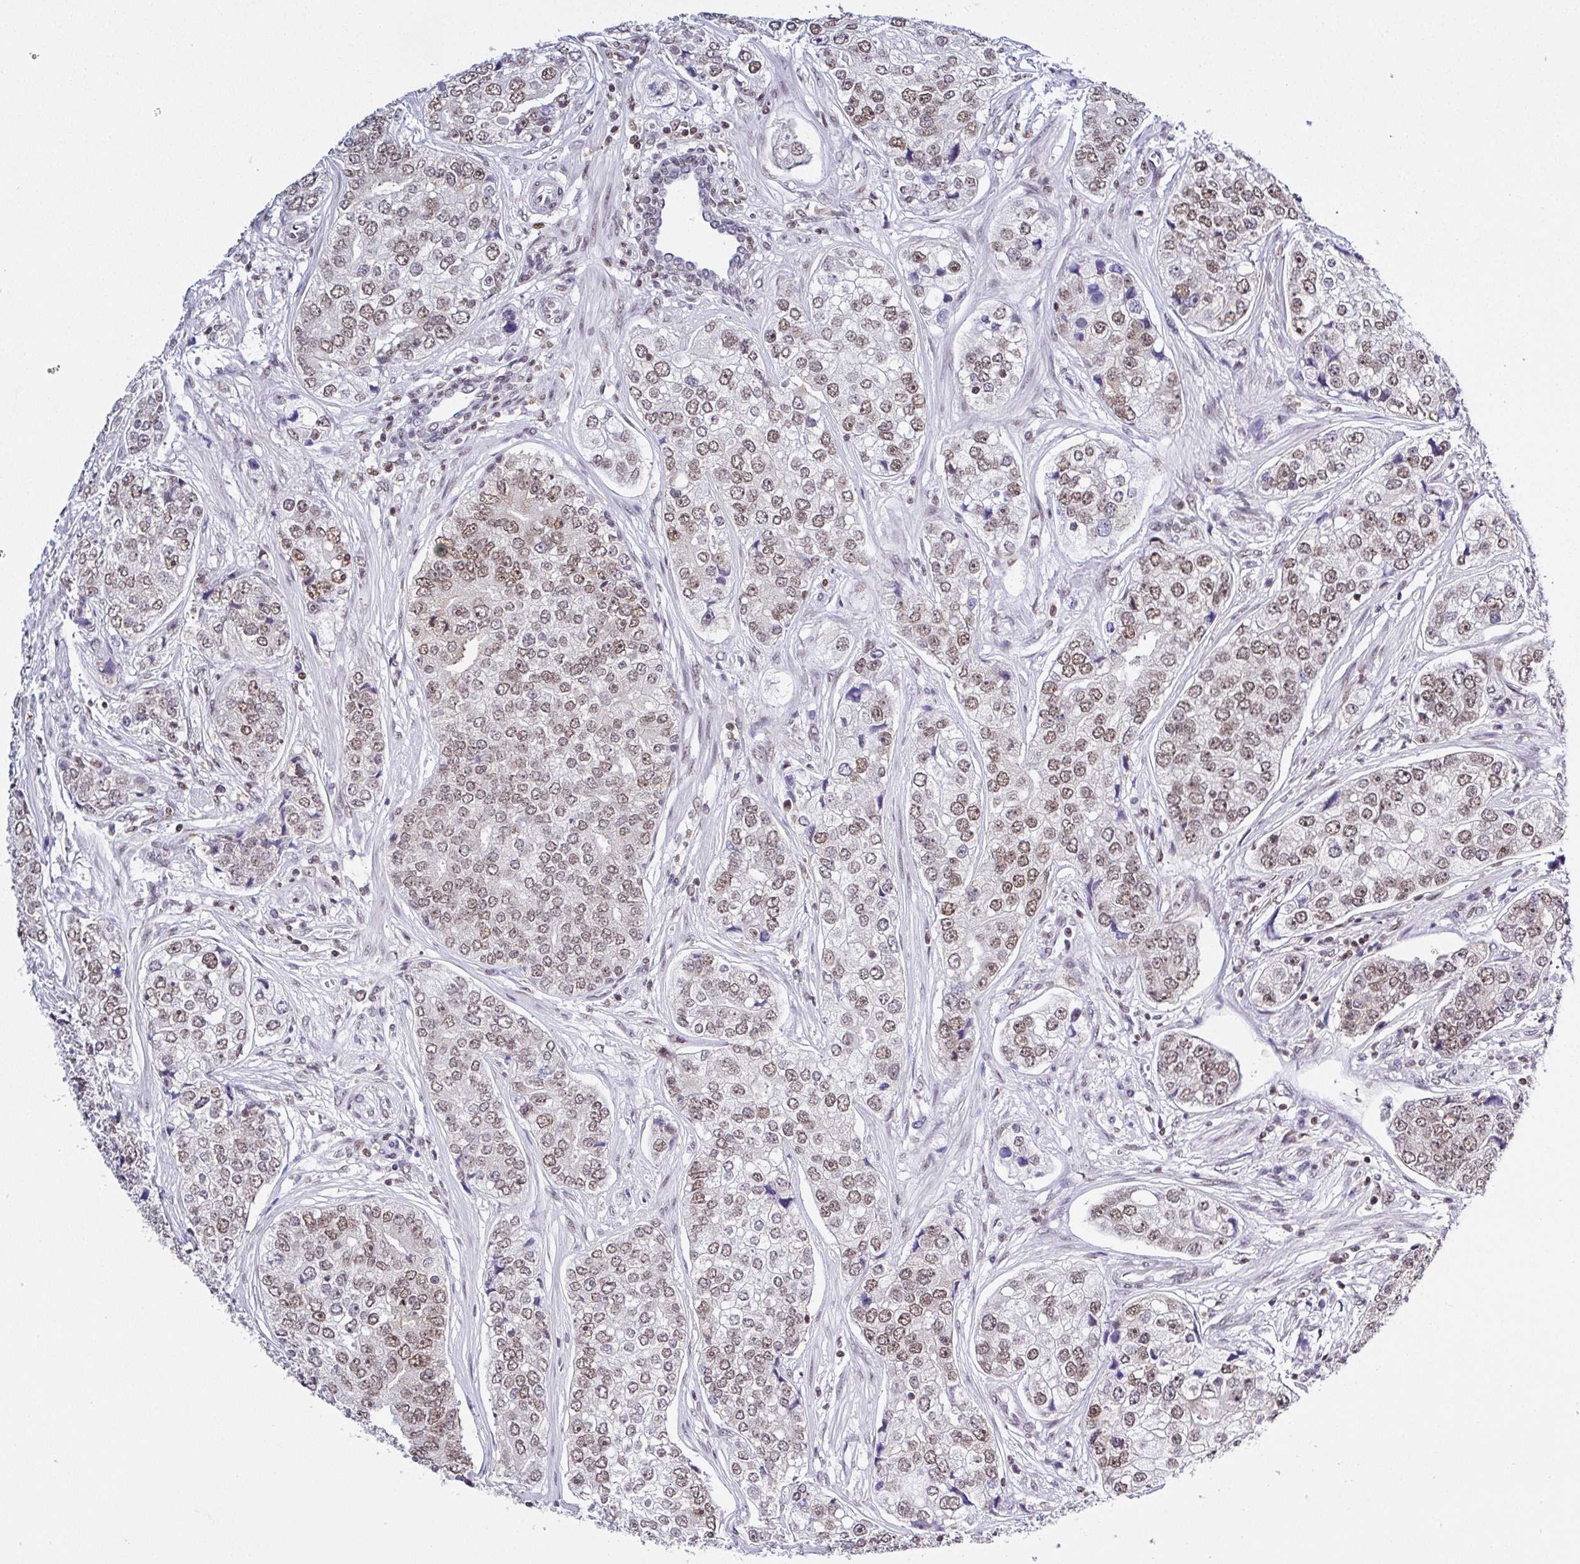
{"staining": {"intensity": "moderate", "quantity": "25%-75%", "location": "nuclear"}, "tissue": "prostate cancer", "cell_type": "Tumor cells", "image_type": "cancer", "snomed": [{"axis": "morphology", "description": "Adenocarcinoma, High grade"}, {"axis": "topography", "description": "Prostate"}], "caption": "Prostate cancer tissue demonstrates moderate nuclear staining in about 25%-75% of tumor cells", "gene": "DR1", "patient": {"sex": "male", "age": 60}}